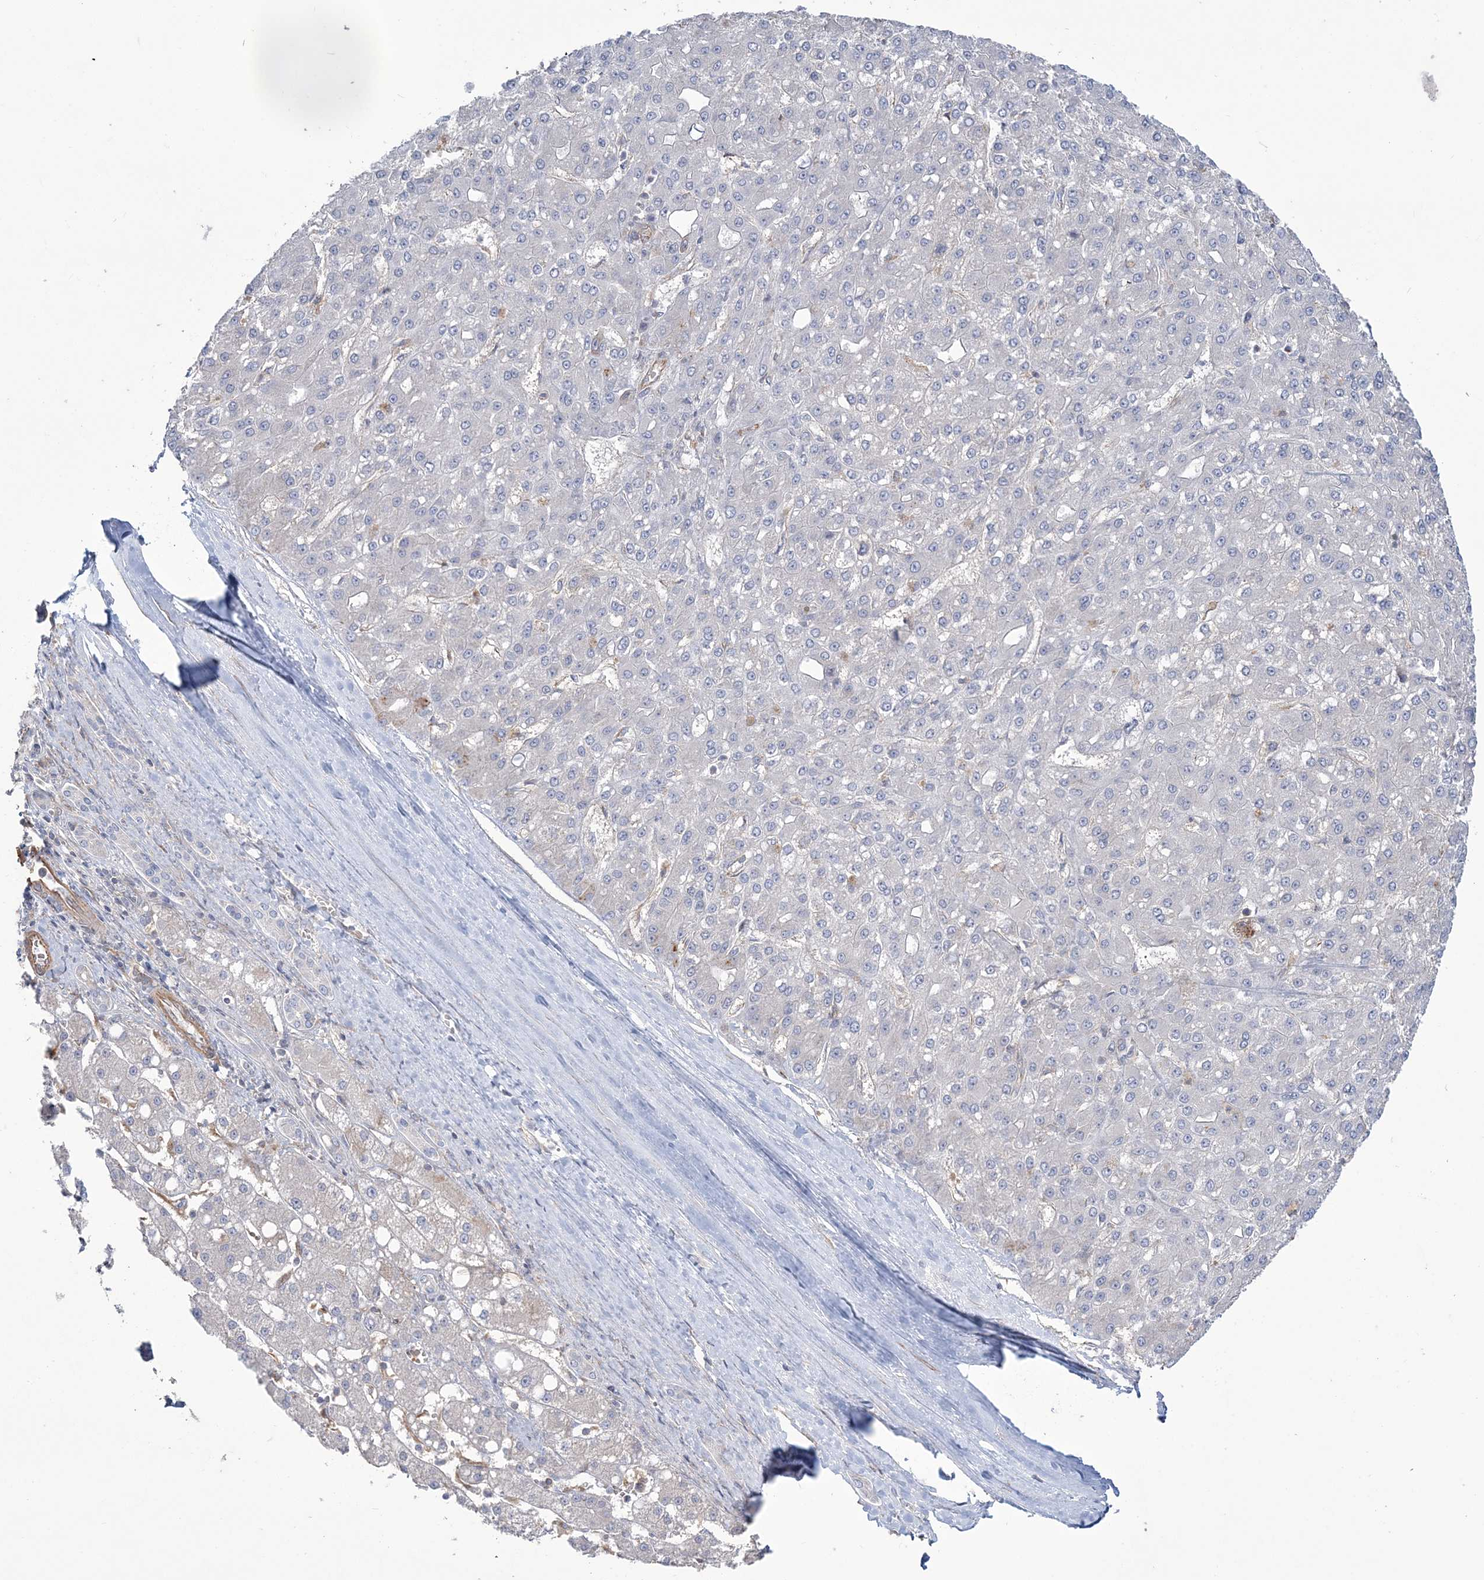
{"staining": {"intensity": "negative", "quantity": "none", "location": "none"}, "tissue": "liver cancer", "cell_type": "Tumor cells", "image_type": "cancer", "snomed": [{"axis": "morphology", "description": "Carcinoma, Hepatocellular, NOS"}, {"axis": "topography", "description": "Liver"}], "caption": "Tumor cells are negative for protein expression in human hepatocellular carcinoma (liver). (DAB IHC, high magnification).", "gene": "ZNF821", "patient": {"sex": "male", "age": 67}}